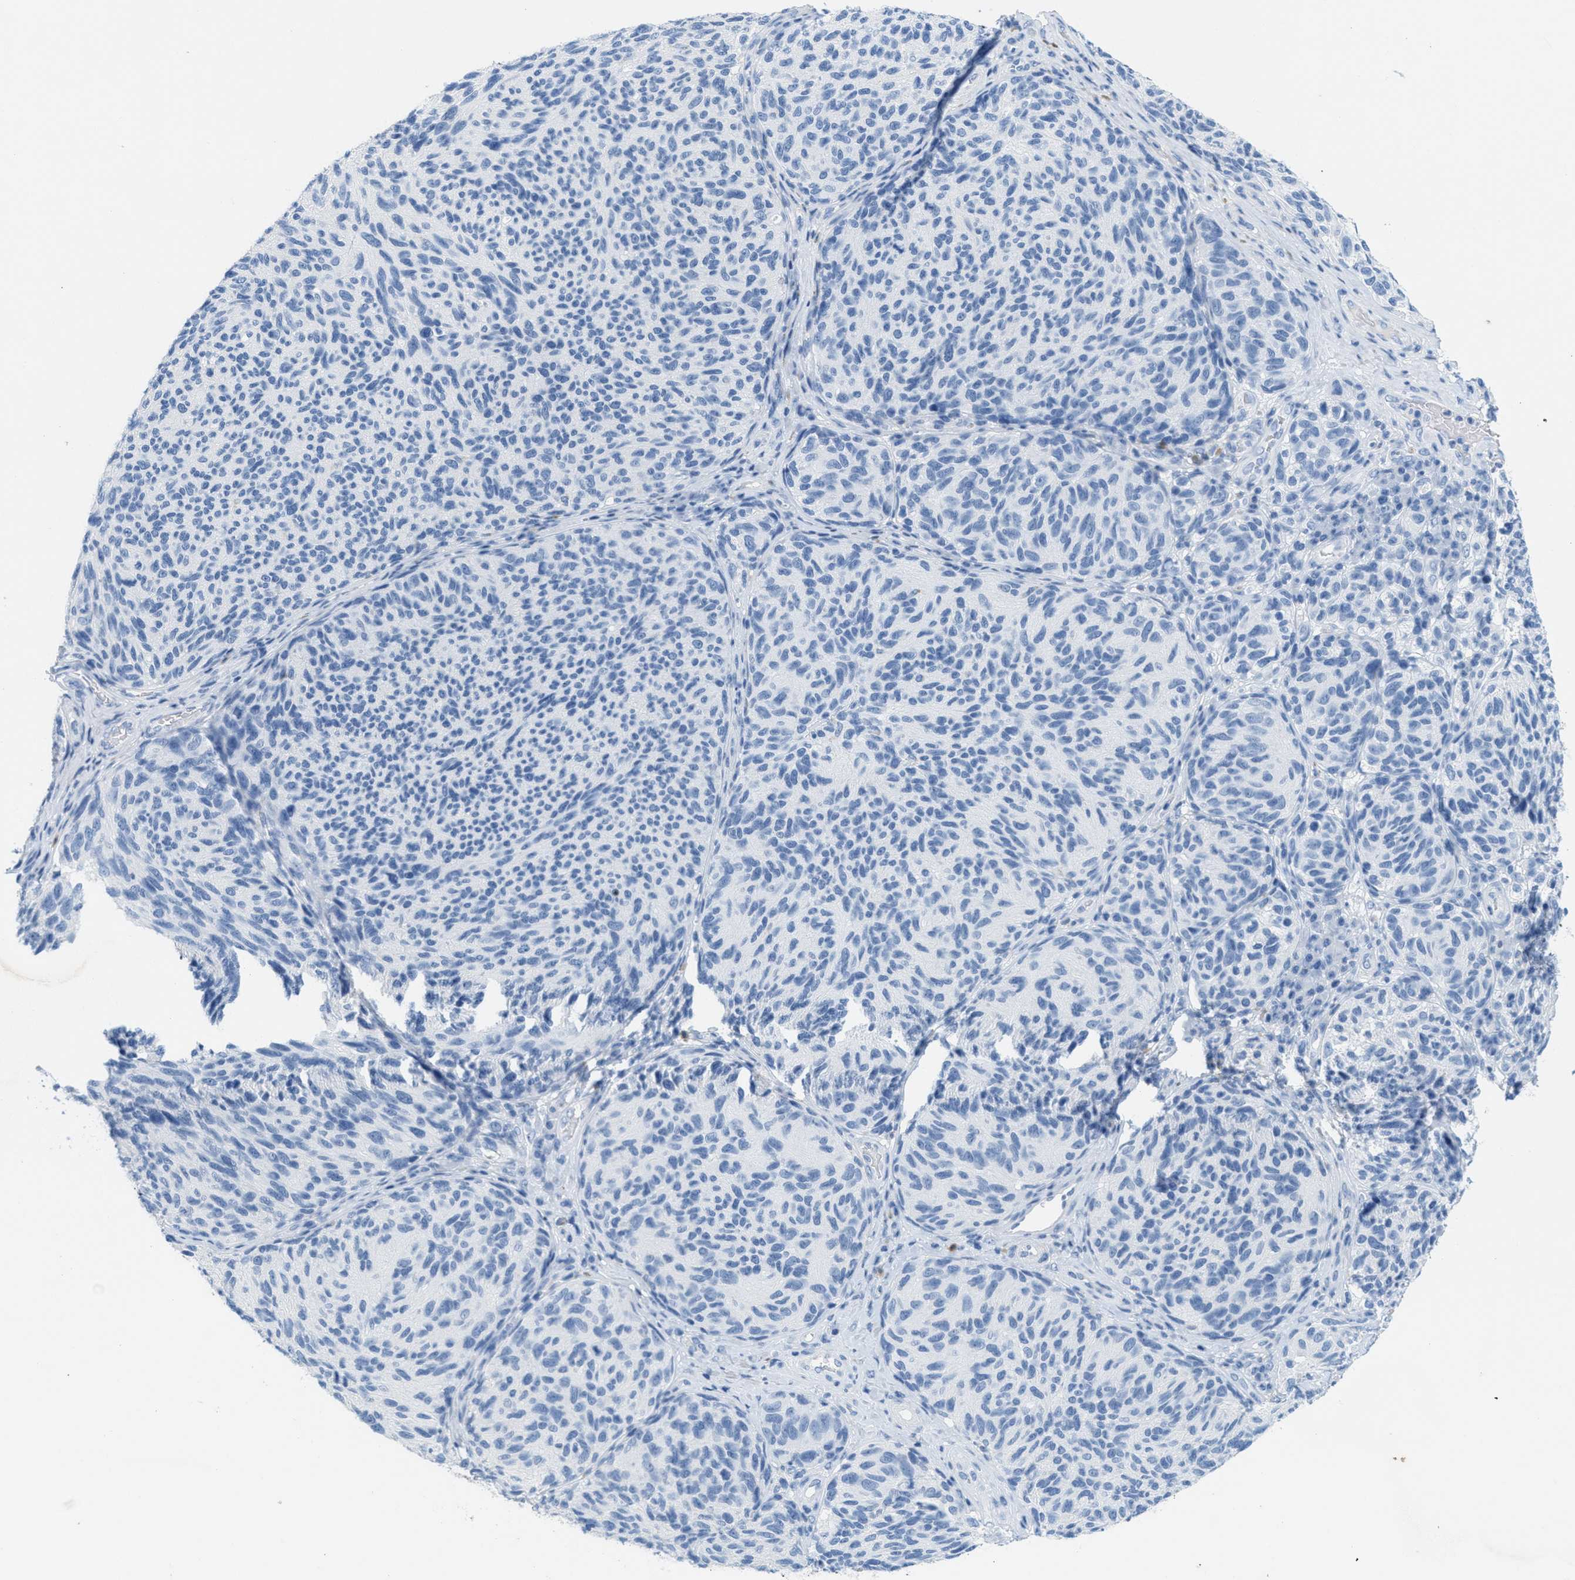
{"staining": {"intensity": "negative", "quantity": "none", "location": "none"}, "tissue": "melanoma", "cell_type": "Tumor cells", "image_type": "cancer", "snomed": [{"axis": "morphology", "description": "Malignant melanoma, NOS"}, {"axis": "topography", "description": "Skin"}], "caption": "Tumor cells are negative for protein expression in human malignant melanoma.", "gene": "GPM6A", "patient": {"sex": "female", "age": 73}}